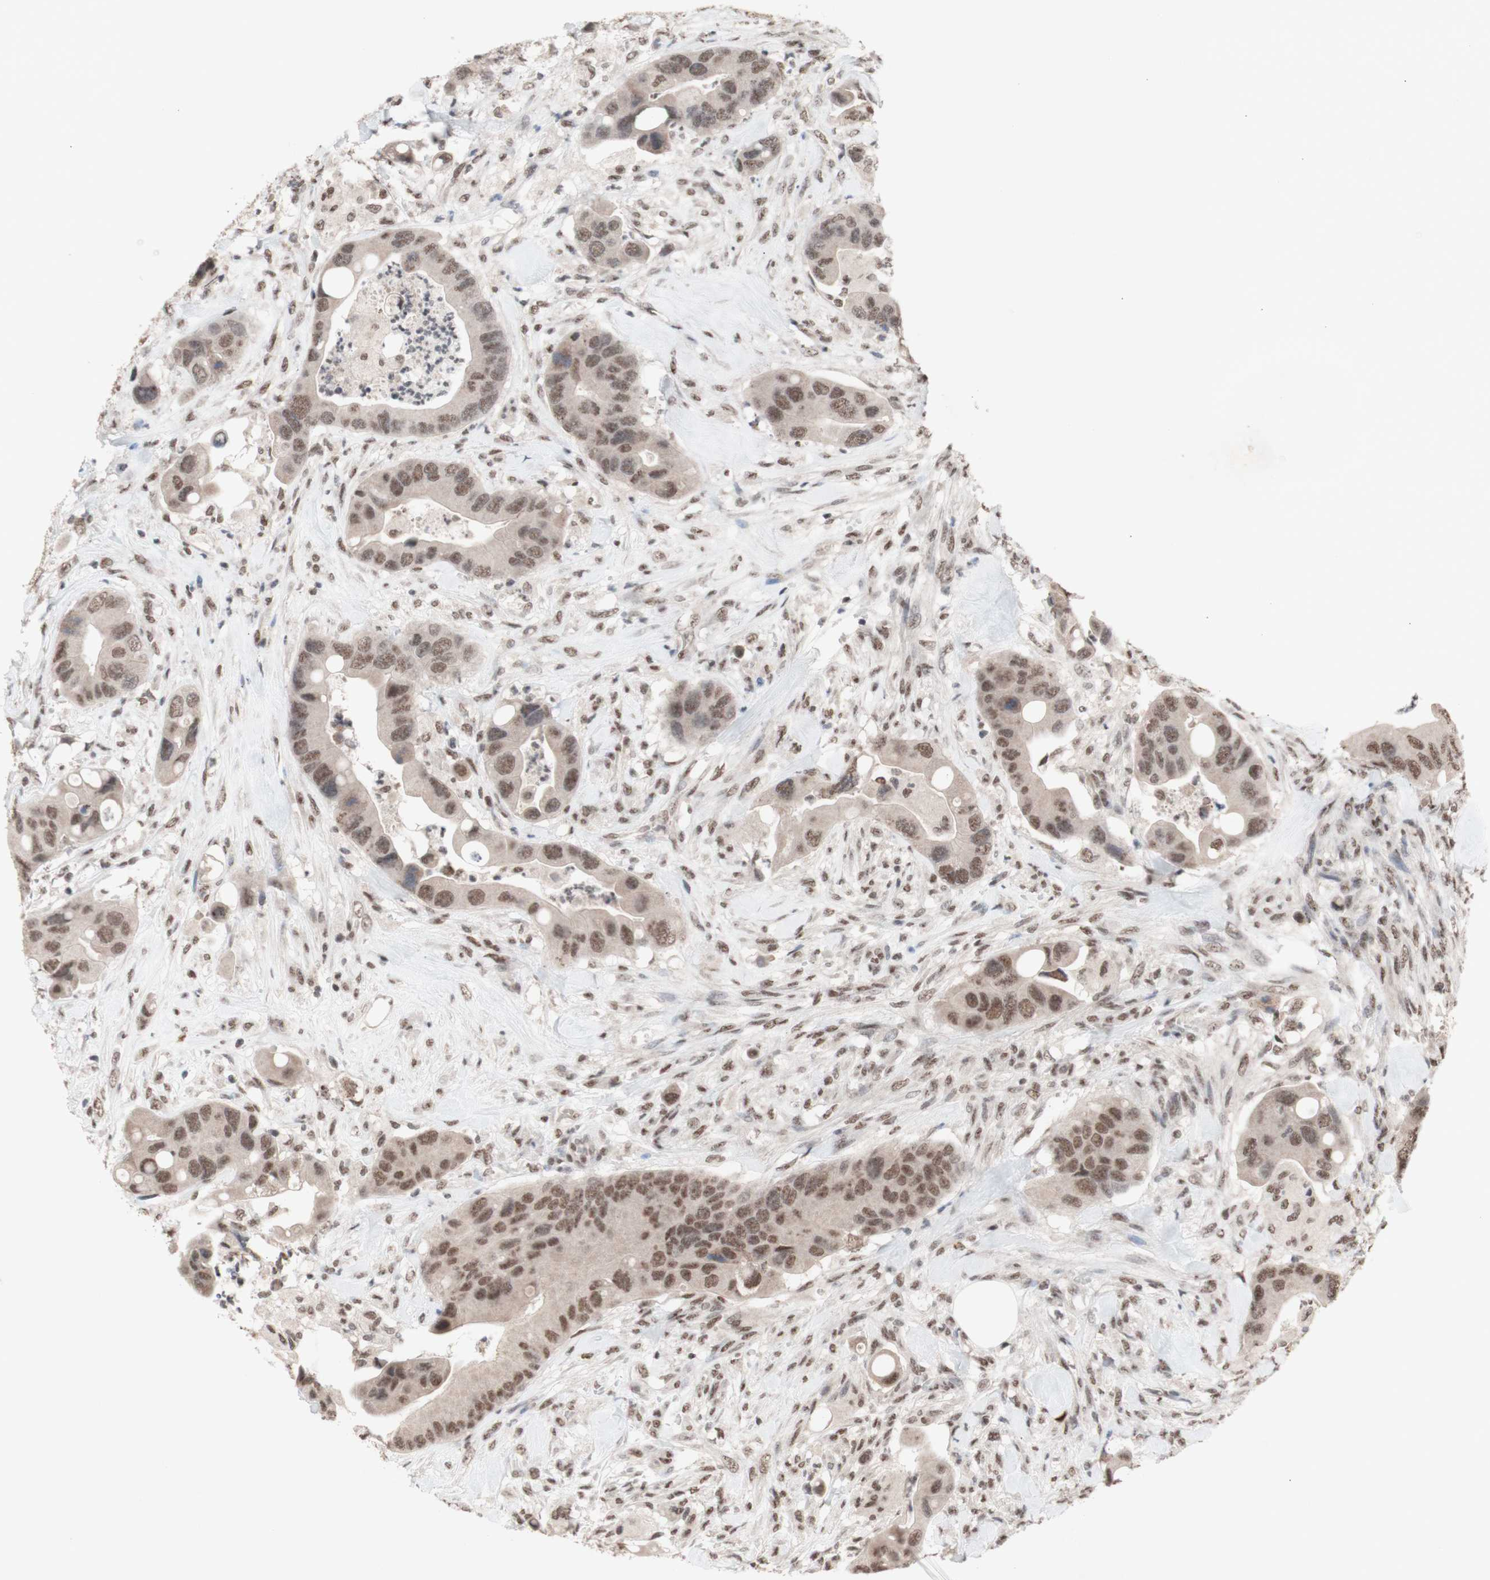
{"staining": {"intensity": "moderate", "quantity": ">75%", "location": "nuclear"}, "tissue": "colorectal cancer", "cell_type": "Tumor cells", "image_type": "cancer", "snomed": [{"axis": "morphology", "description": "Adenocarcinoma, NOS"}, {"axis": "topography", "description": "Rectum"}], "caption": "Tumor cells demonstrate medium levels of moderate nuclear positivity in approximately >75% of cells in colorectal cancer (adenocarcinoma).", "gene": "SFPQ", "patient": {"sex": "female", "age": 57}}